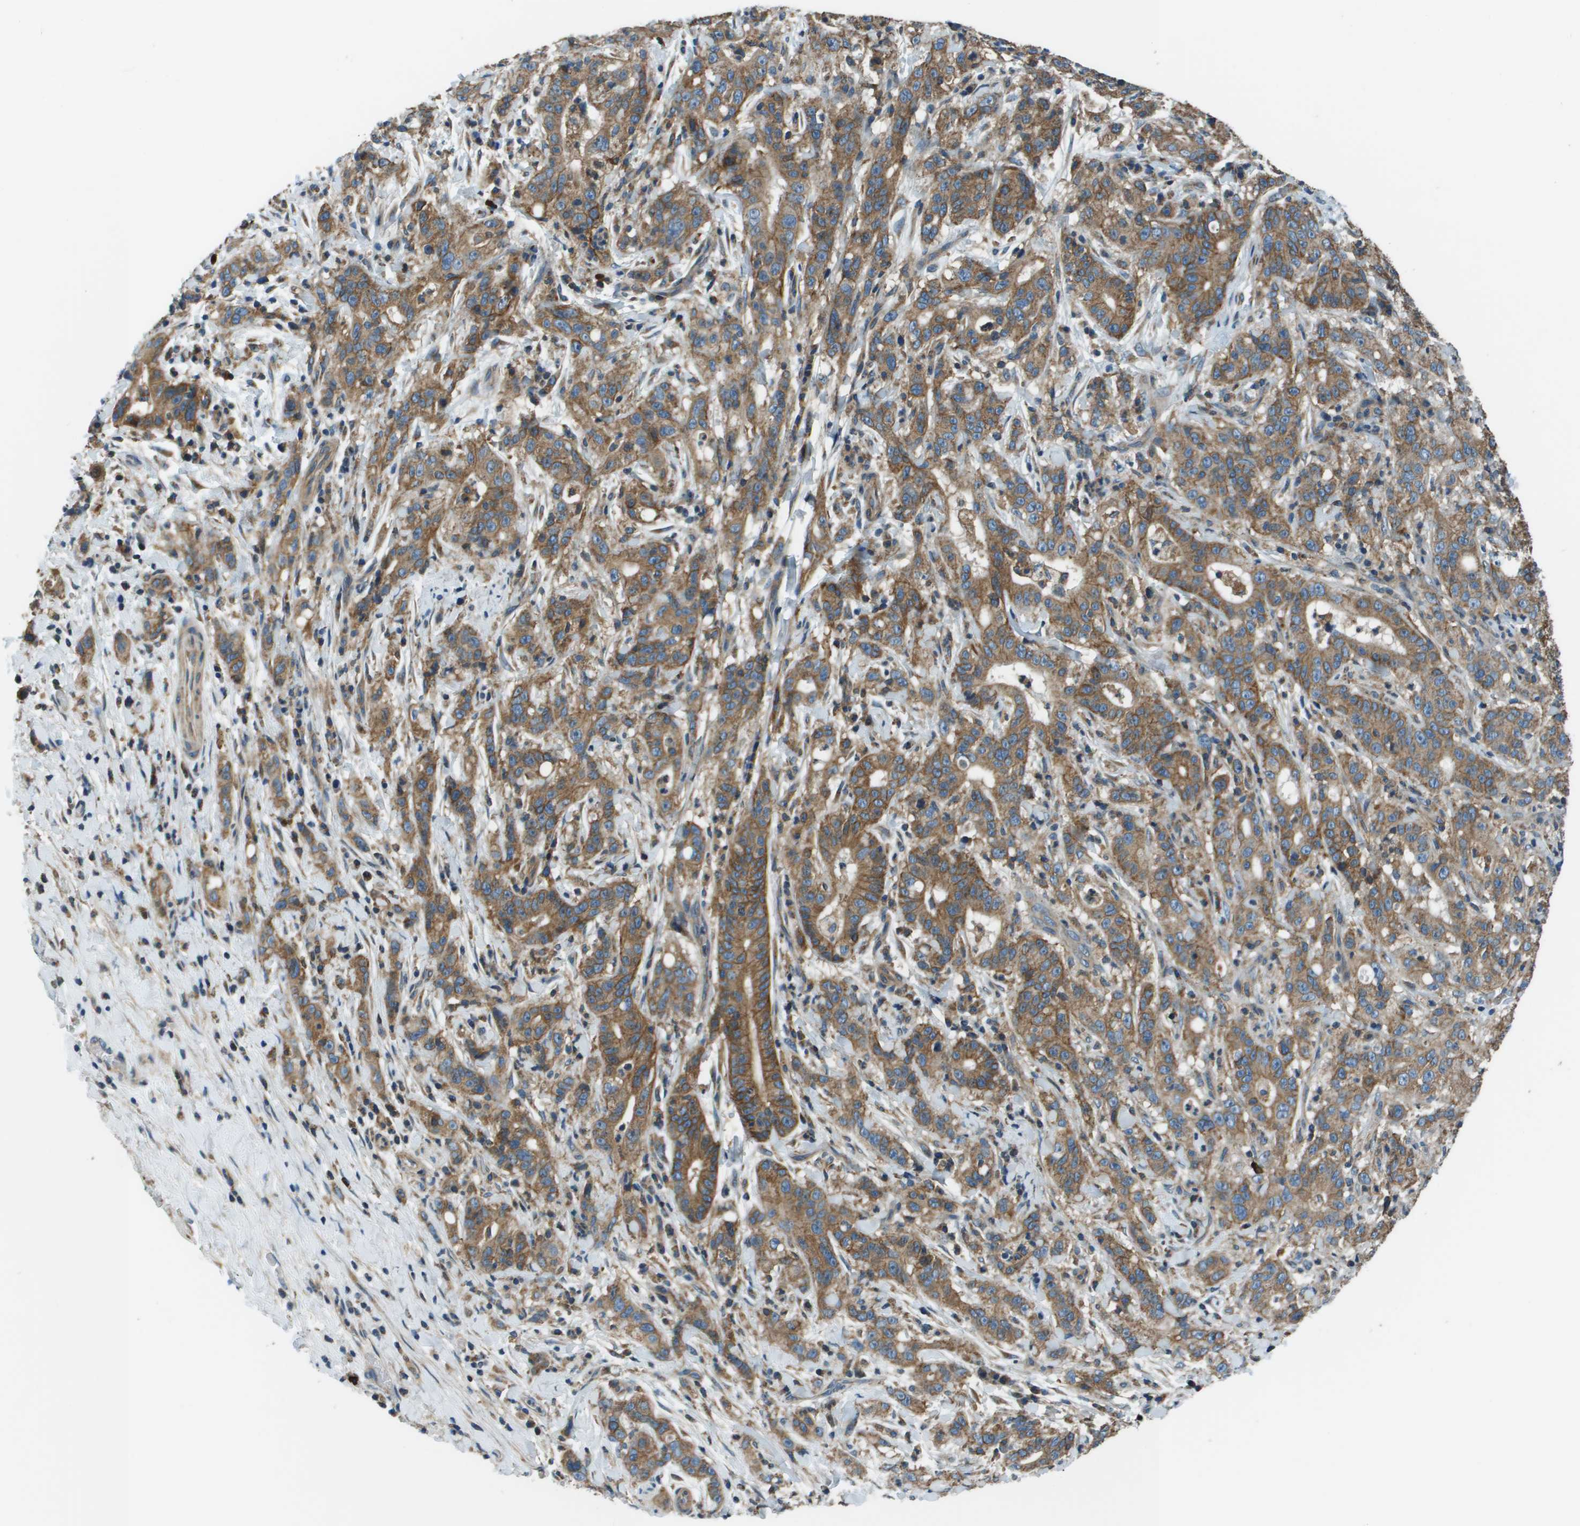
{"staining": {"intensity": "moderate", "quantity": ">75%", "location": "cytoplasmic/membranous"}, "tissue": "liver cancer", "cell_type": "Tumor cells", "image_type": "cancer", "snomed": [{"axis": "morphology", "description": "Cholangiocarcinoma"}, {"axis": "topography", "description": "Liver"}], "caption": "A histopathology image of human cholangiocarcinoma (liver) stained for a protein exhibits moderate cytoplasmic/membranous brown staining in tumor cells. (Brightfield microscopy of DAB IHC at high magnification).", "gene": "TMEM51", "patient": {"sex": "female", "age": 38}}